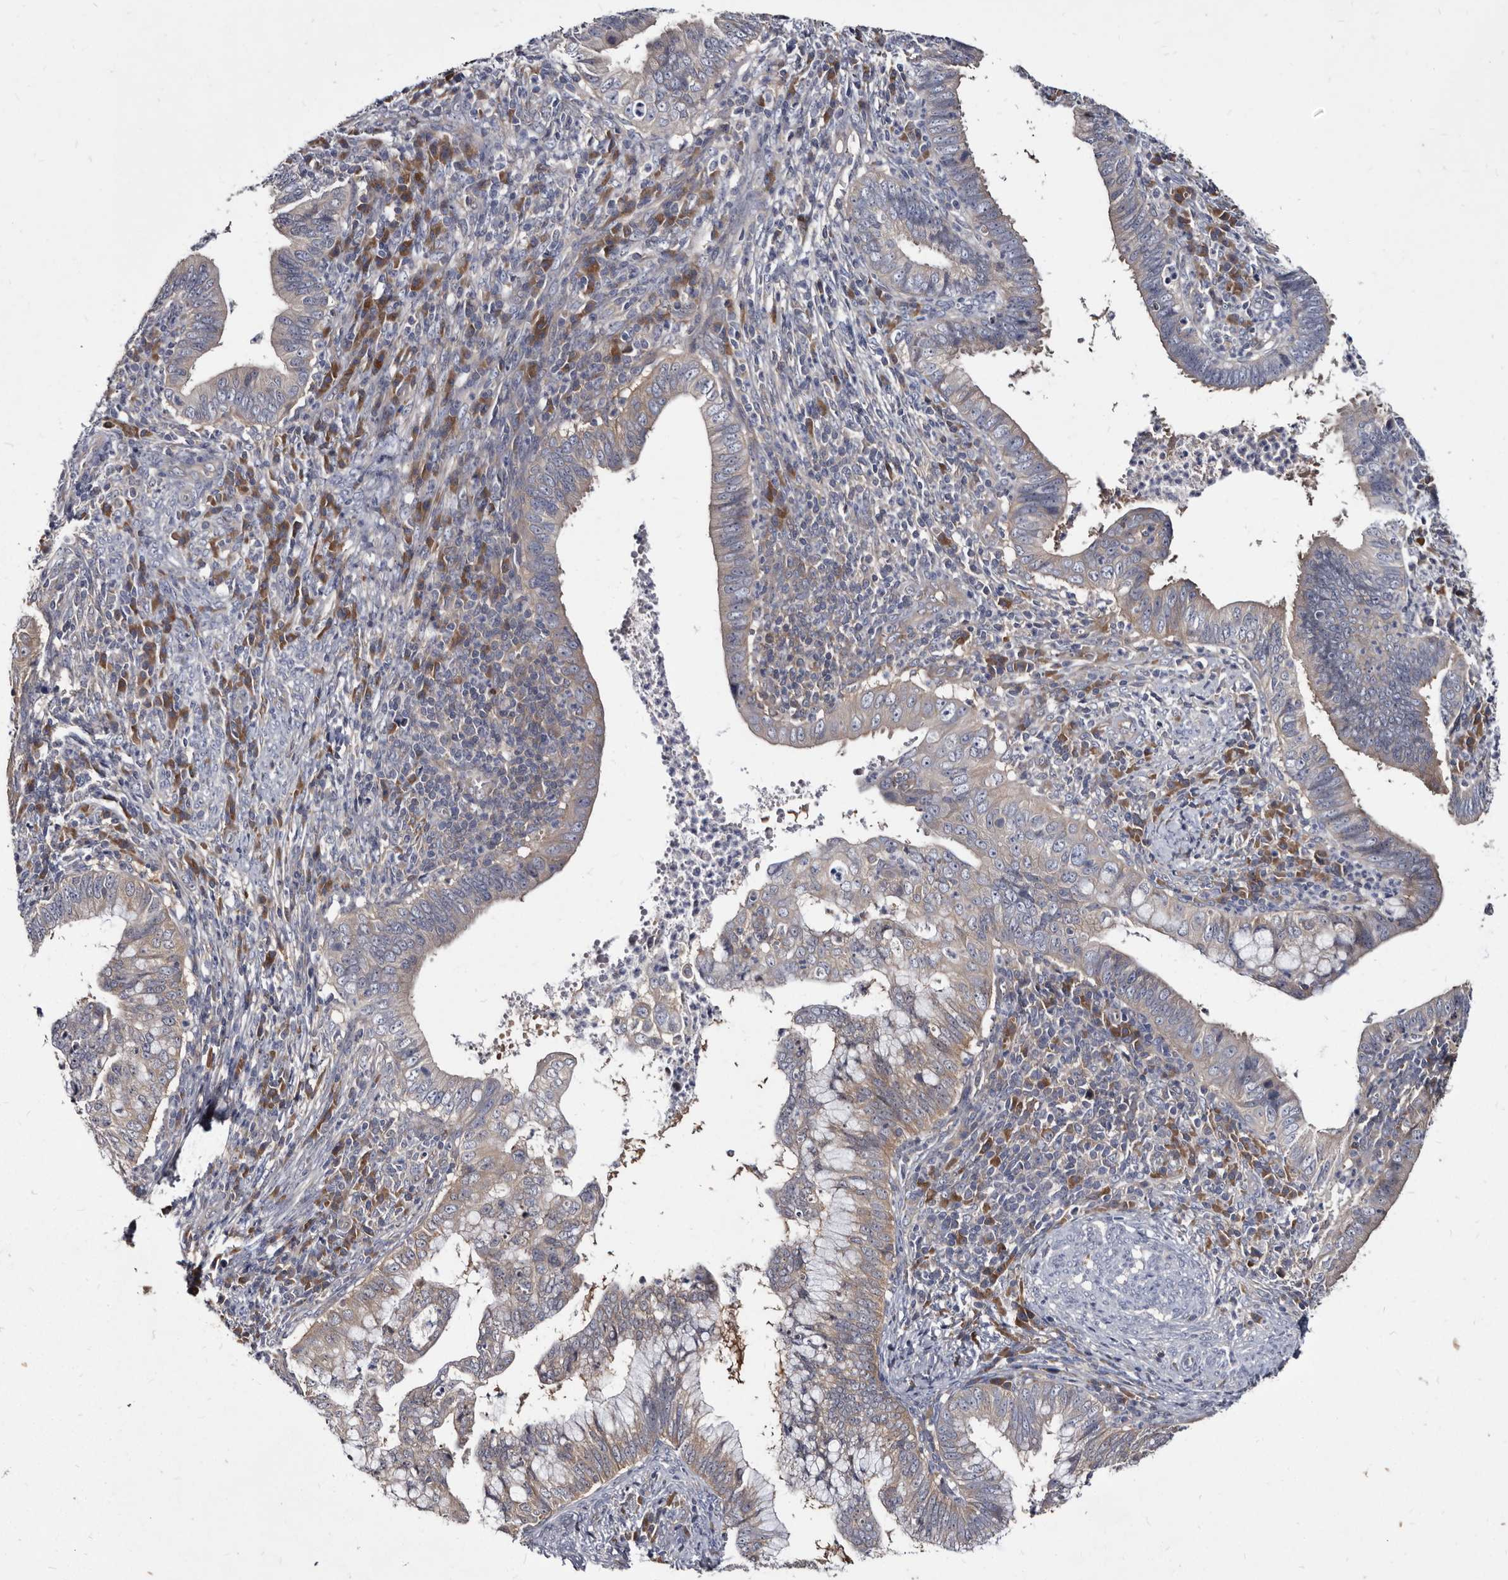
{"staining": {"intensity": "weak", "quantity": "25%-75%", "location": "cytoplasmic/membranous"}, "tissue": "cervical cancer", "cell_type": "Tumor cells", "image_type": "cancer", "snomed": [{"axis": "morphology", "description": "Adenocarcinoma, NOS"}, {"axis": "topography", "description": "Cervix"}], "caption": "Cervical adenocarcinoma was stained to show a protein in brown. There is low levels of weak cytoplasmic/membranous expression in about 25%-75% of tumor cells. (brown staining indicates protein expression, while blue staining denotes nuclei).", "gene": "ABCF2", "patient": {"sex": "female", "age": 36}}